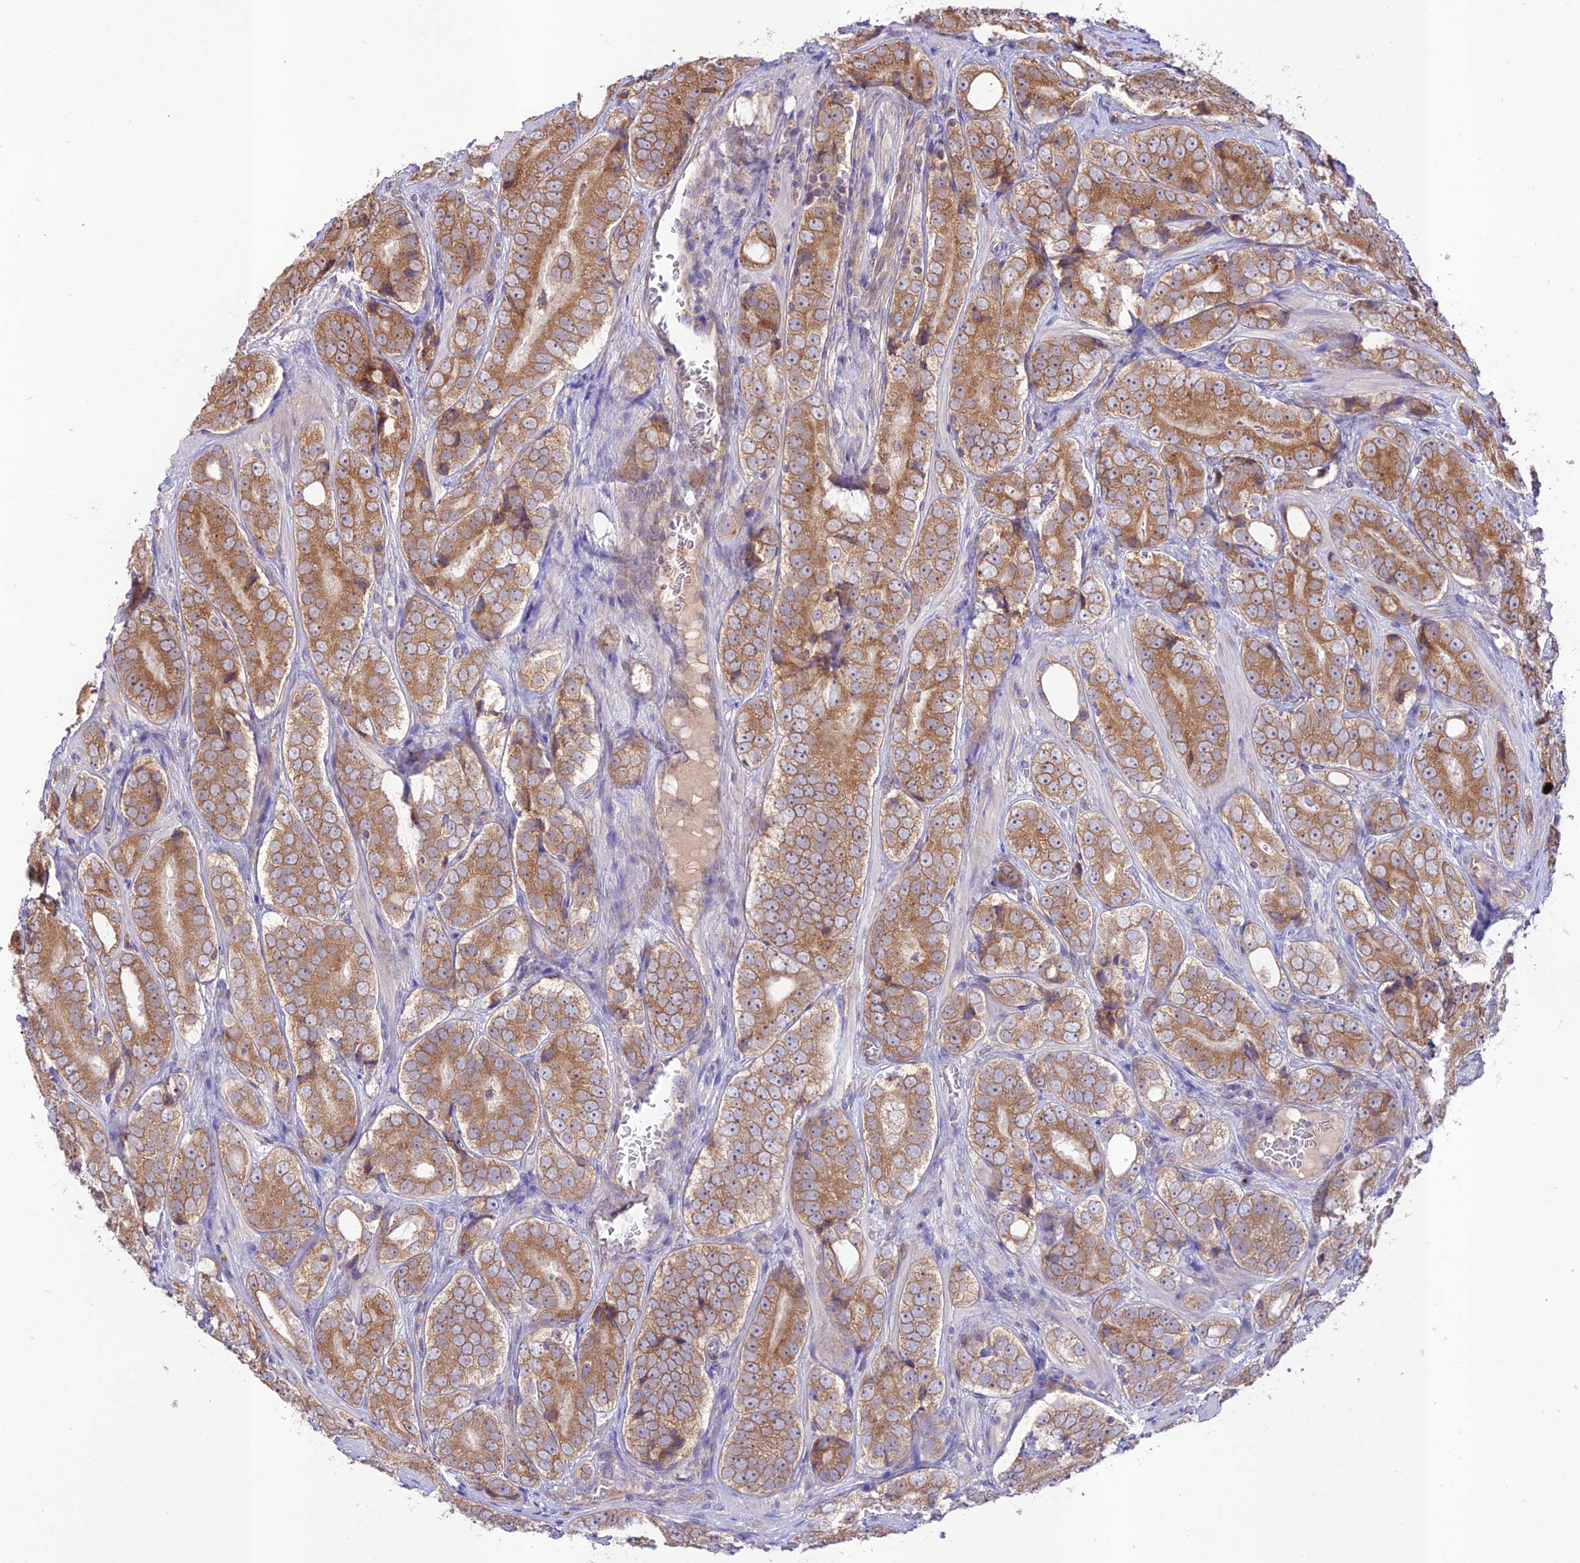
{"staining": {"intensity": "moderate", "quantity": ">75%", "location": "cytoplasmic/membranous"}, "tissue": "prostate cancer", "cell_type": "Tumor cells", "image_type": "cancer", "snomed": [{"axis": "morphology", "description": "Adenocarcinoma, High grade"}, {"axis": "topography", "description": "Prostate"}], "caption": "An immunohistochemistry (IHC) photomicrograph of tumor tissue is shown. Protein staining in brown labels moderate cytoplasmic/membranous positivity in prostate cancer (high-grade adenocarcinoma) within tumor cells.", "gene": "TMEM259", "patient": {"sex": "male", "age": 56}}